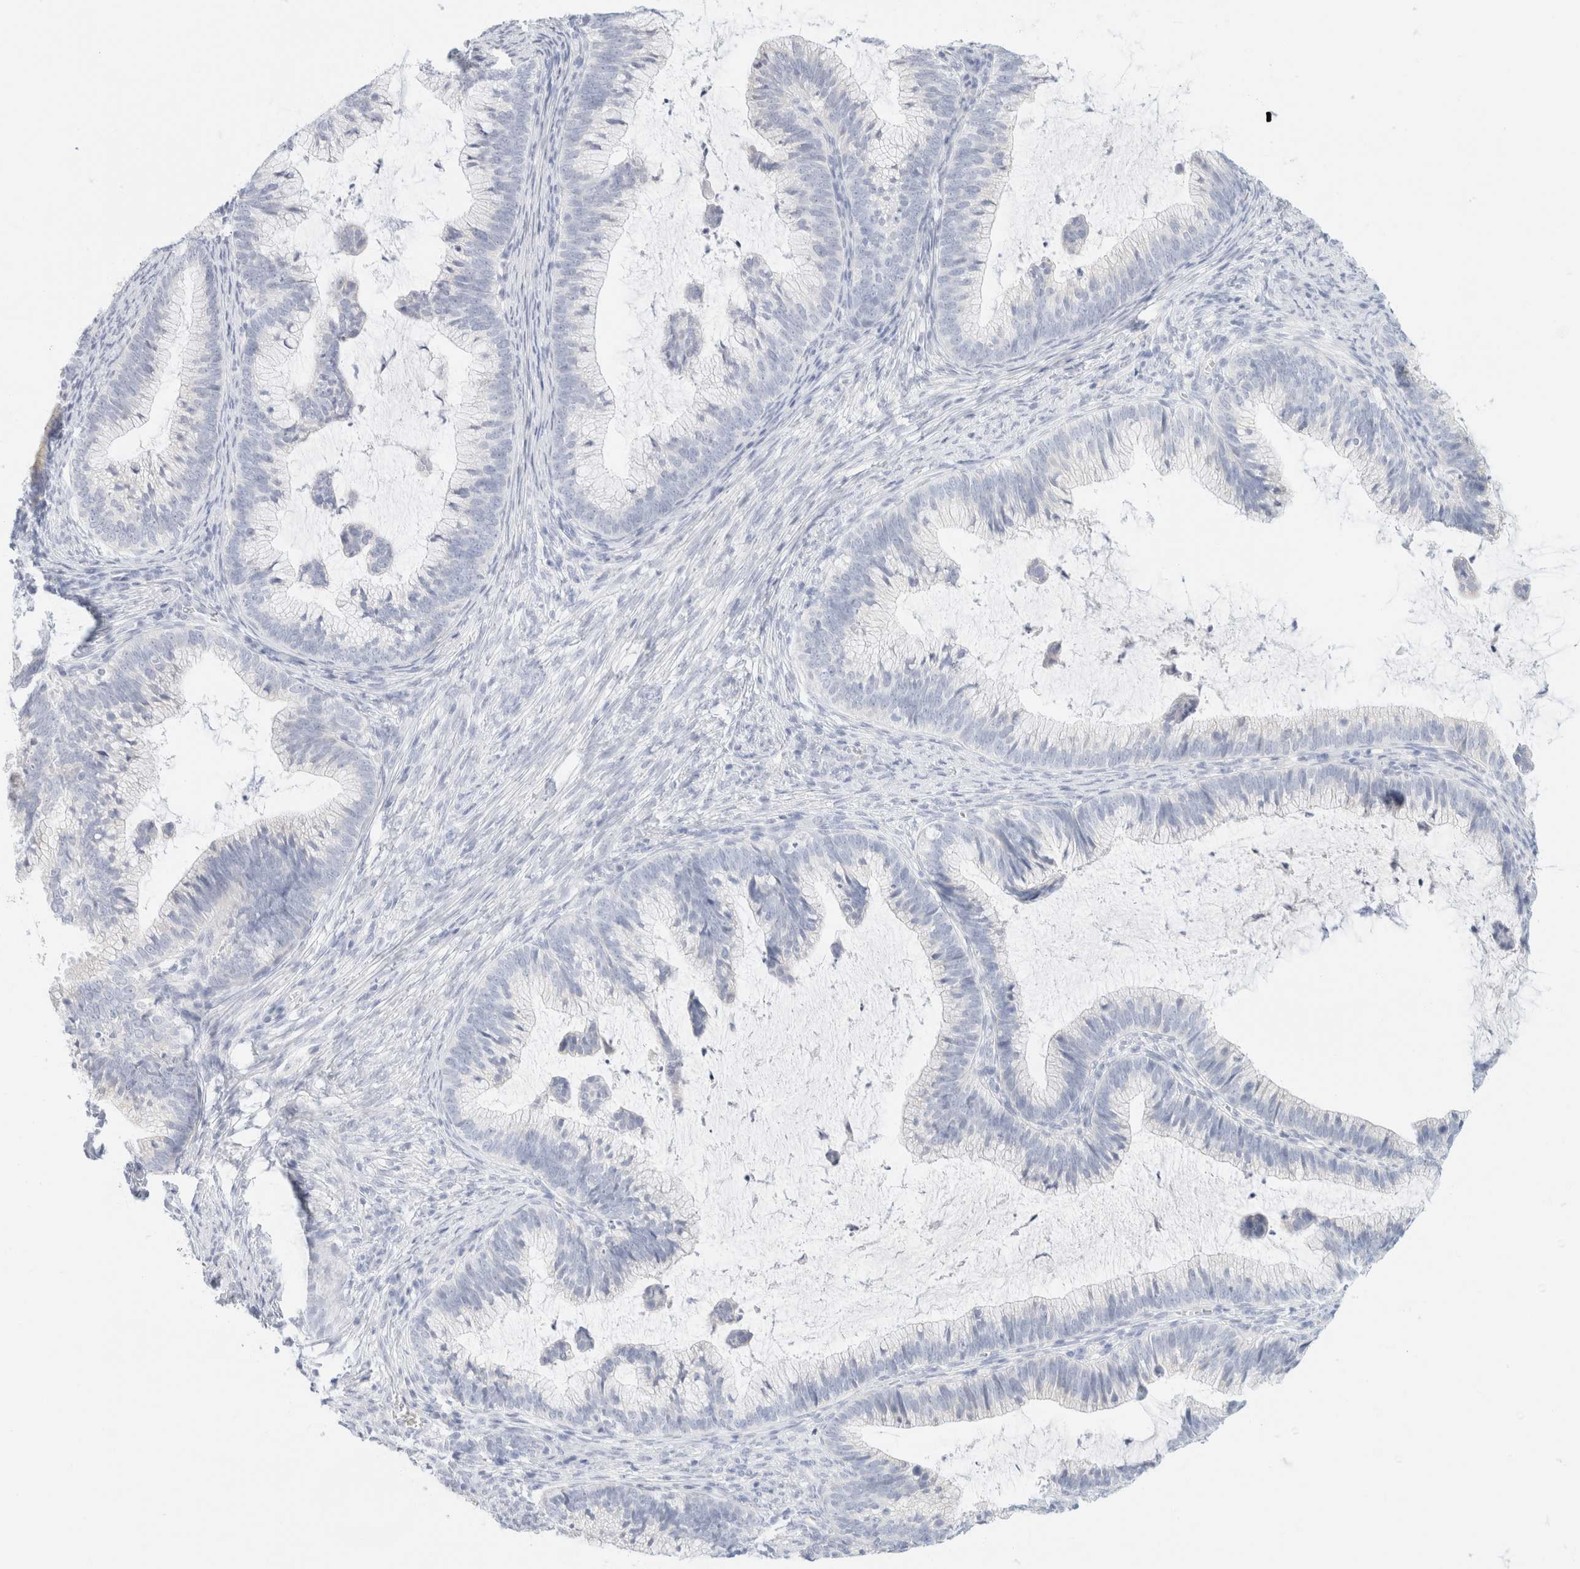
{"staining": {"intensity": "negative", "quantity": "none", "location": "none"}, "tissue": "cervical cancer", "cell_type": "Tumor cells", "image_type": "cancer", "snomed": [{"axis": "morphology", "description": "Adenocarcinoma, NOS"}, {"axis": "topography", "description": "Cervix"}], "caption": "Image shows no protein expression in tumor cells of cervical cancer tissue.", "gene": "KRT20", "patient": {"sex": "female", "age": 36}}